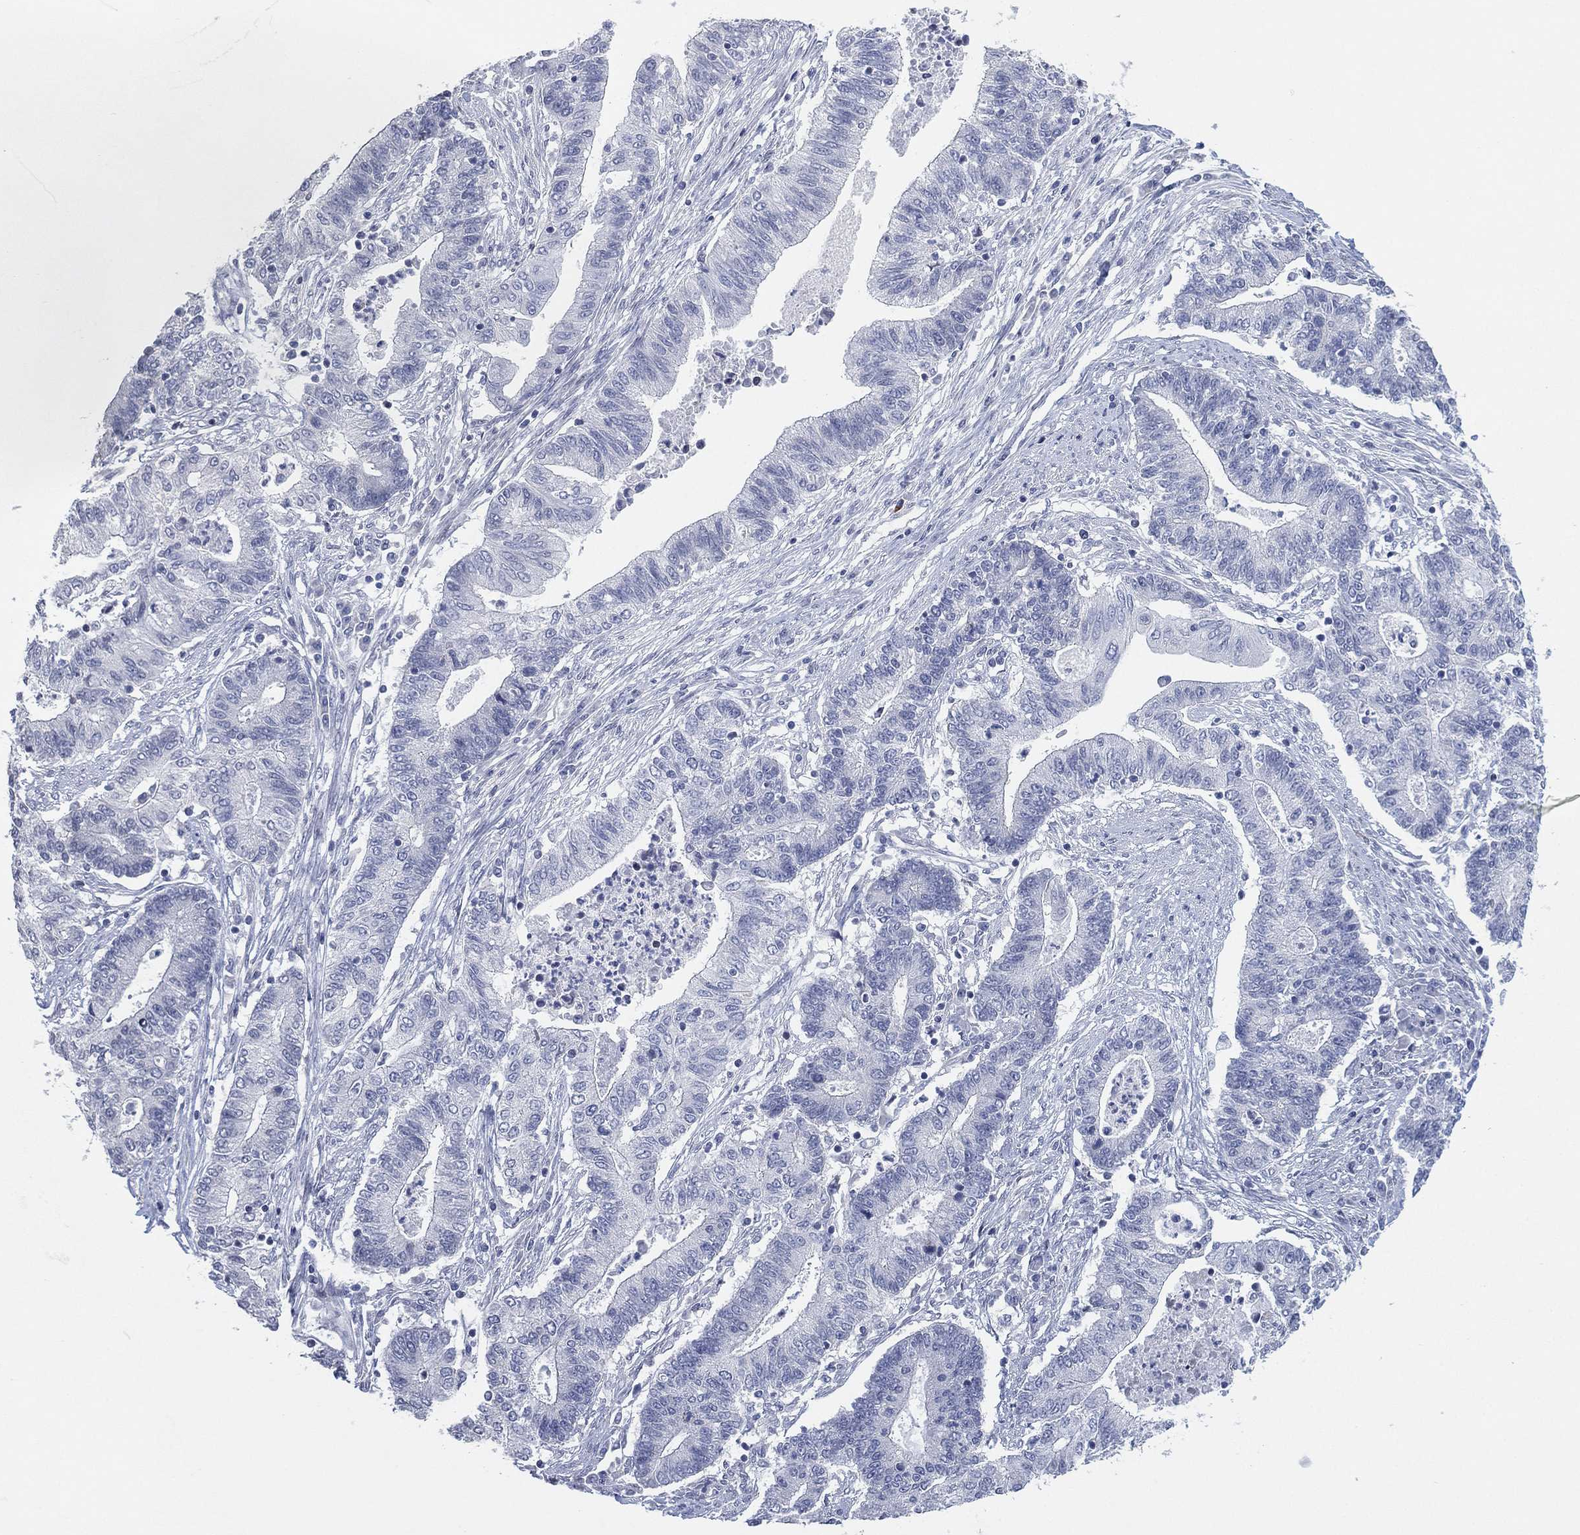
{"staining": {"intensity": "negative", "quantity": "none", "location": "none"}, "tissue": "endometrial cancer", "cell_type": "Tumor cells", "image_type": "cancer", "snomed": [{"axis": "morphology", "description": "Adenocarcinoma, NOS"}, {"axis": "topography", "description": "Uterus"}, {"axis": "topography", "description": "Endometrium"}], "caption": "This is a histopathology image of immunohistochemistry (IHC) staining of endometrial adenocarcinoma, which shows no expression in tumor cells.", "gene": "CFTR", "patient": {"sex": "female", "age": 54}}